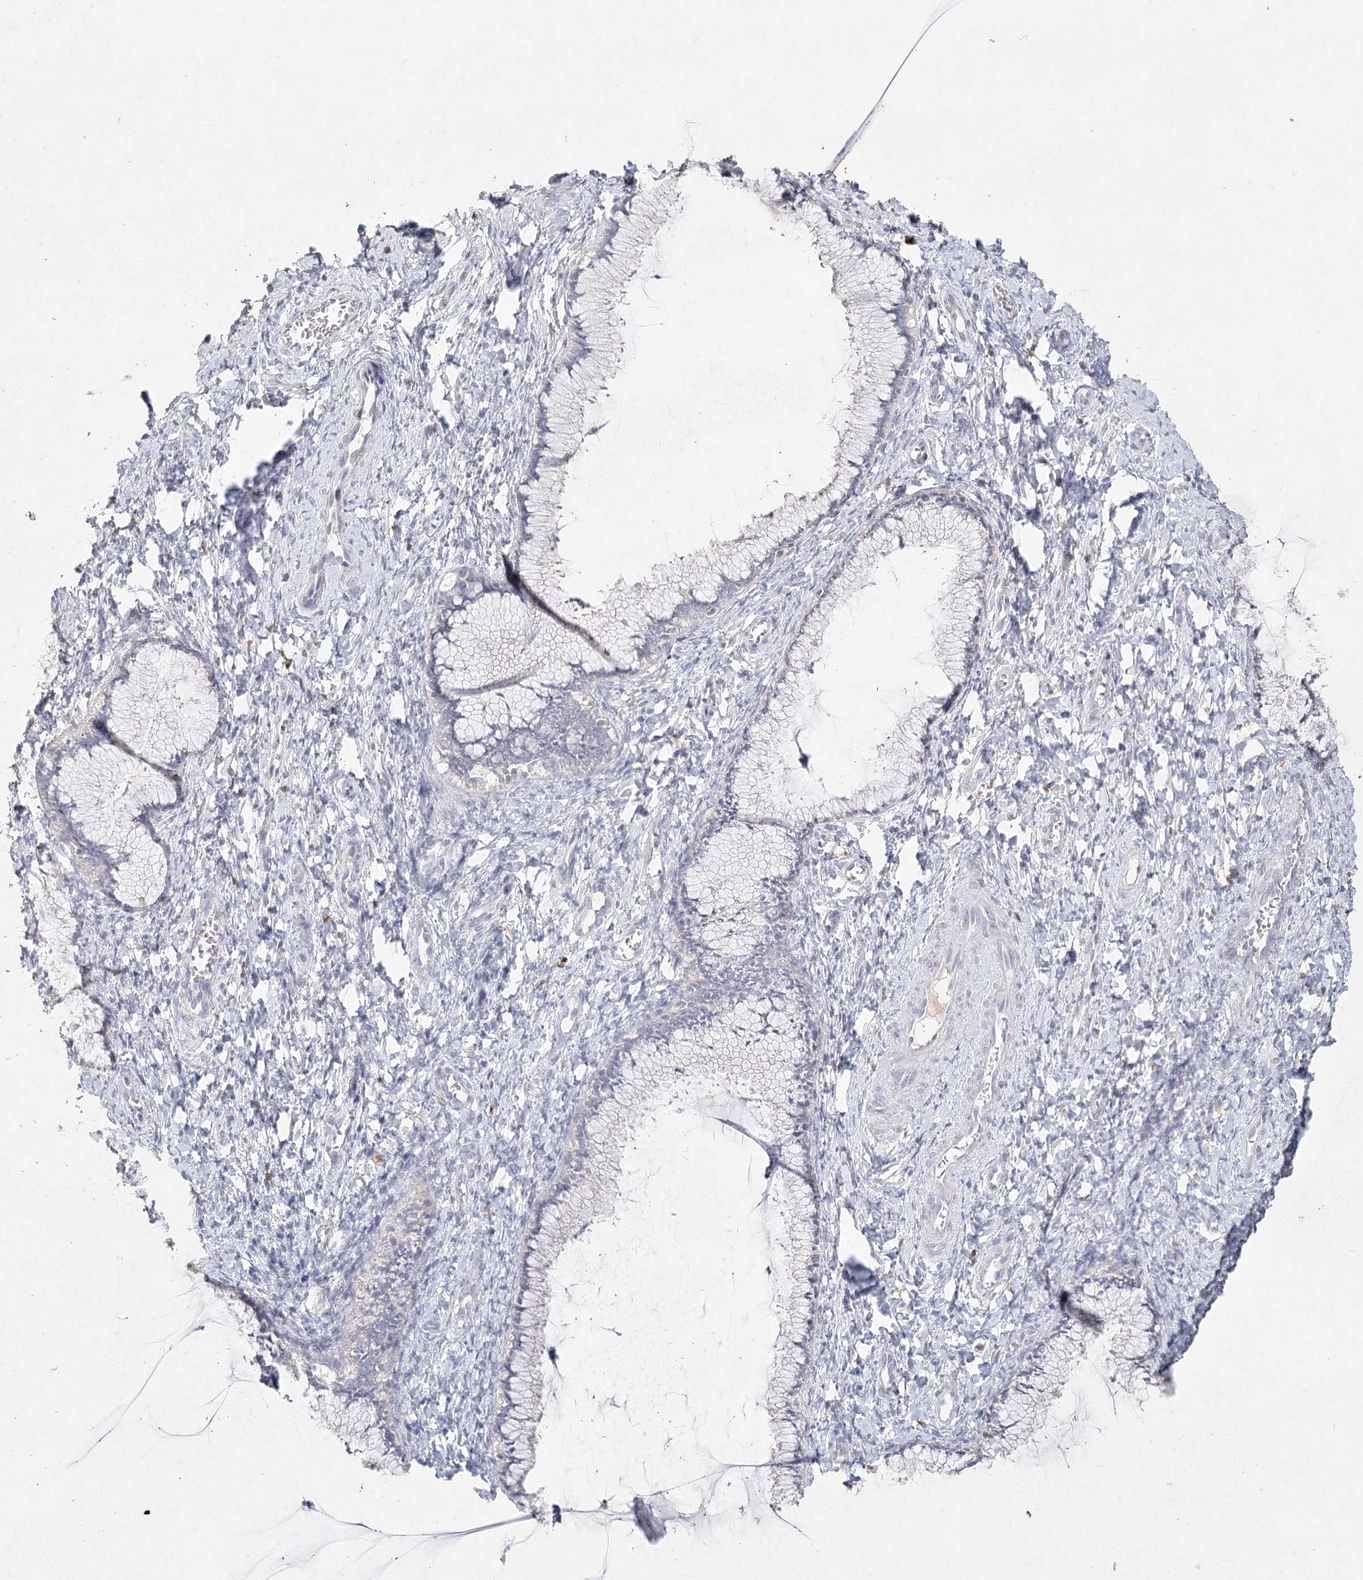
{"staining": {"intensity": "negative", "quantity": "none", "location": "none"}, "tissue": "cervix", "cell_type": "Glandular cells", "image_type": "normal", "snomed": [{"axis": "morphology", "description": "Normal tissue, NOS"}, {"axis": "morphology", "description": "Adenocarcinoma, NOS"}, {"axis": "topography", "description": "Cervix"}], "caption": "Immunohistochemical staining of benign cervix shows no significant positivity in glandular cells. The staining is performed using DAB (3,3'-diaminobenzidine) brown chromogen with nuclei counter-stained in using hematoxylin.", "gene": "ARSI", "patient": {"sex": "female", "age": 29}}